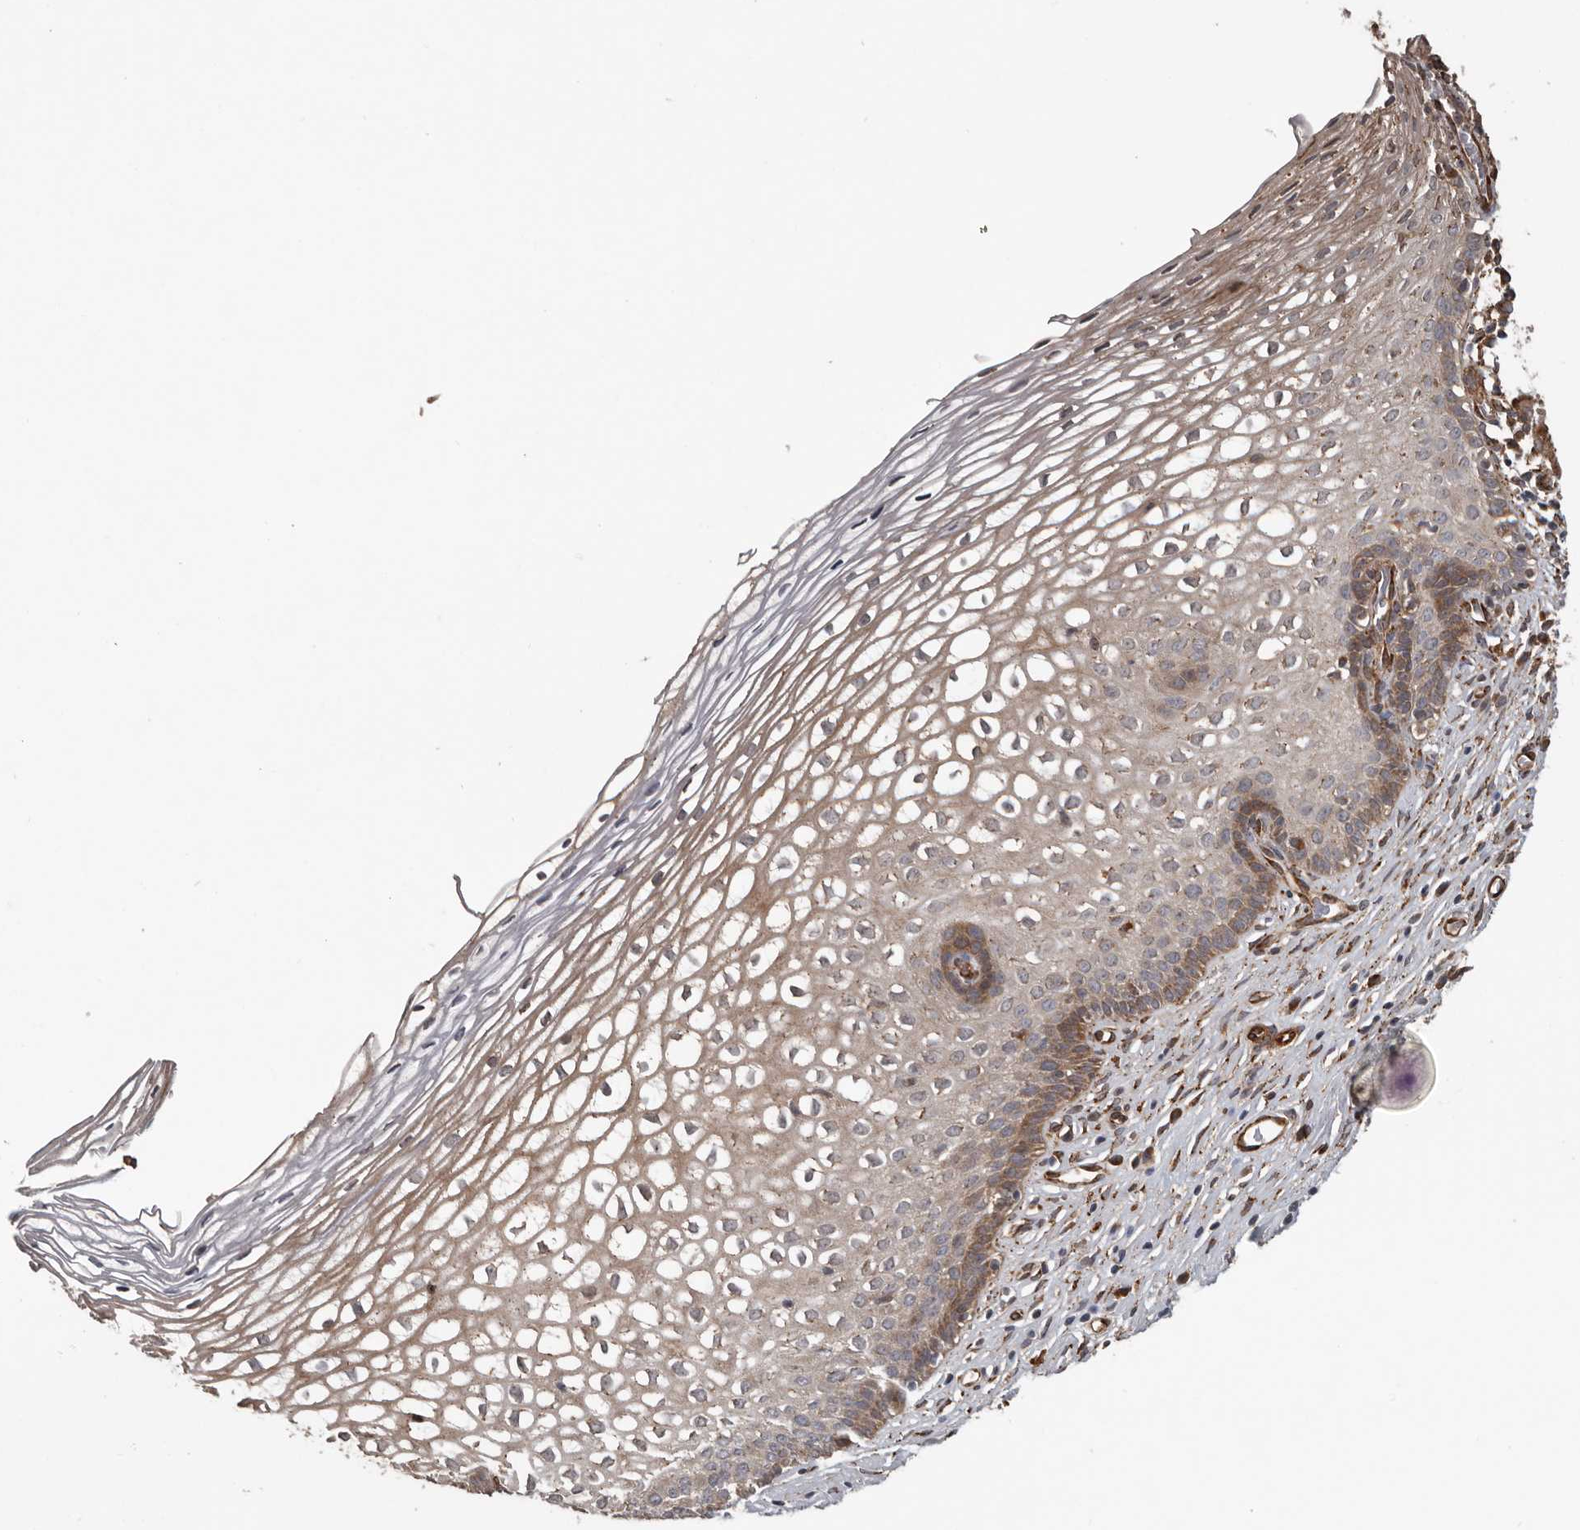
{"staining": {"intensity": "moderate", "quantity": ">75%", "location": "cytoplasmic/membranous"}, "tissue": "cervix", "cell_type": "Glandular cells", "image_type": "normal", "snomed": [{"axis": "morphology", "description": "Normal tissue, NOS"}, {"axis": "topography", "description": "Cervix"}], "caption": "High-magnification brightfield microscopy of benign cervix stained with DAB (brown) and counterstained with hematoxylin (blue). glandular cells exhibit moderate cytoplasmic/membranous staining is appreciated in approximately>75% of cells.", "gene": "CEP350", "patient": {"sex": "female", "age": 27}}